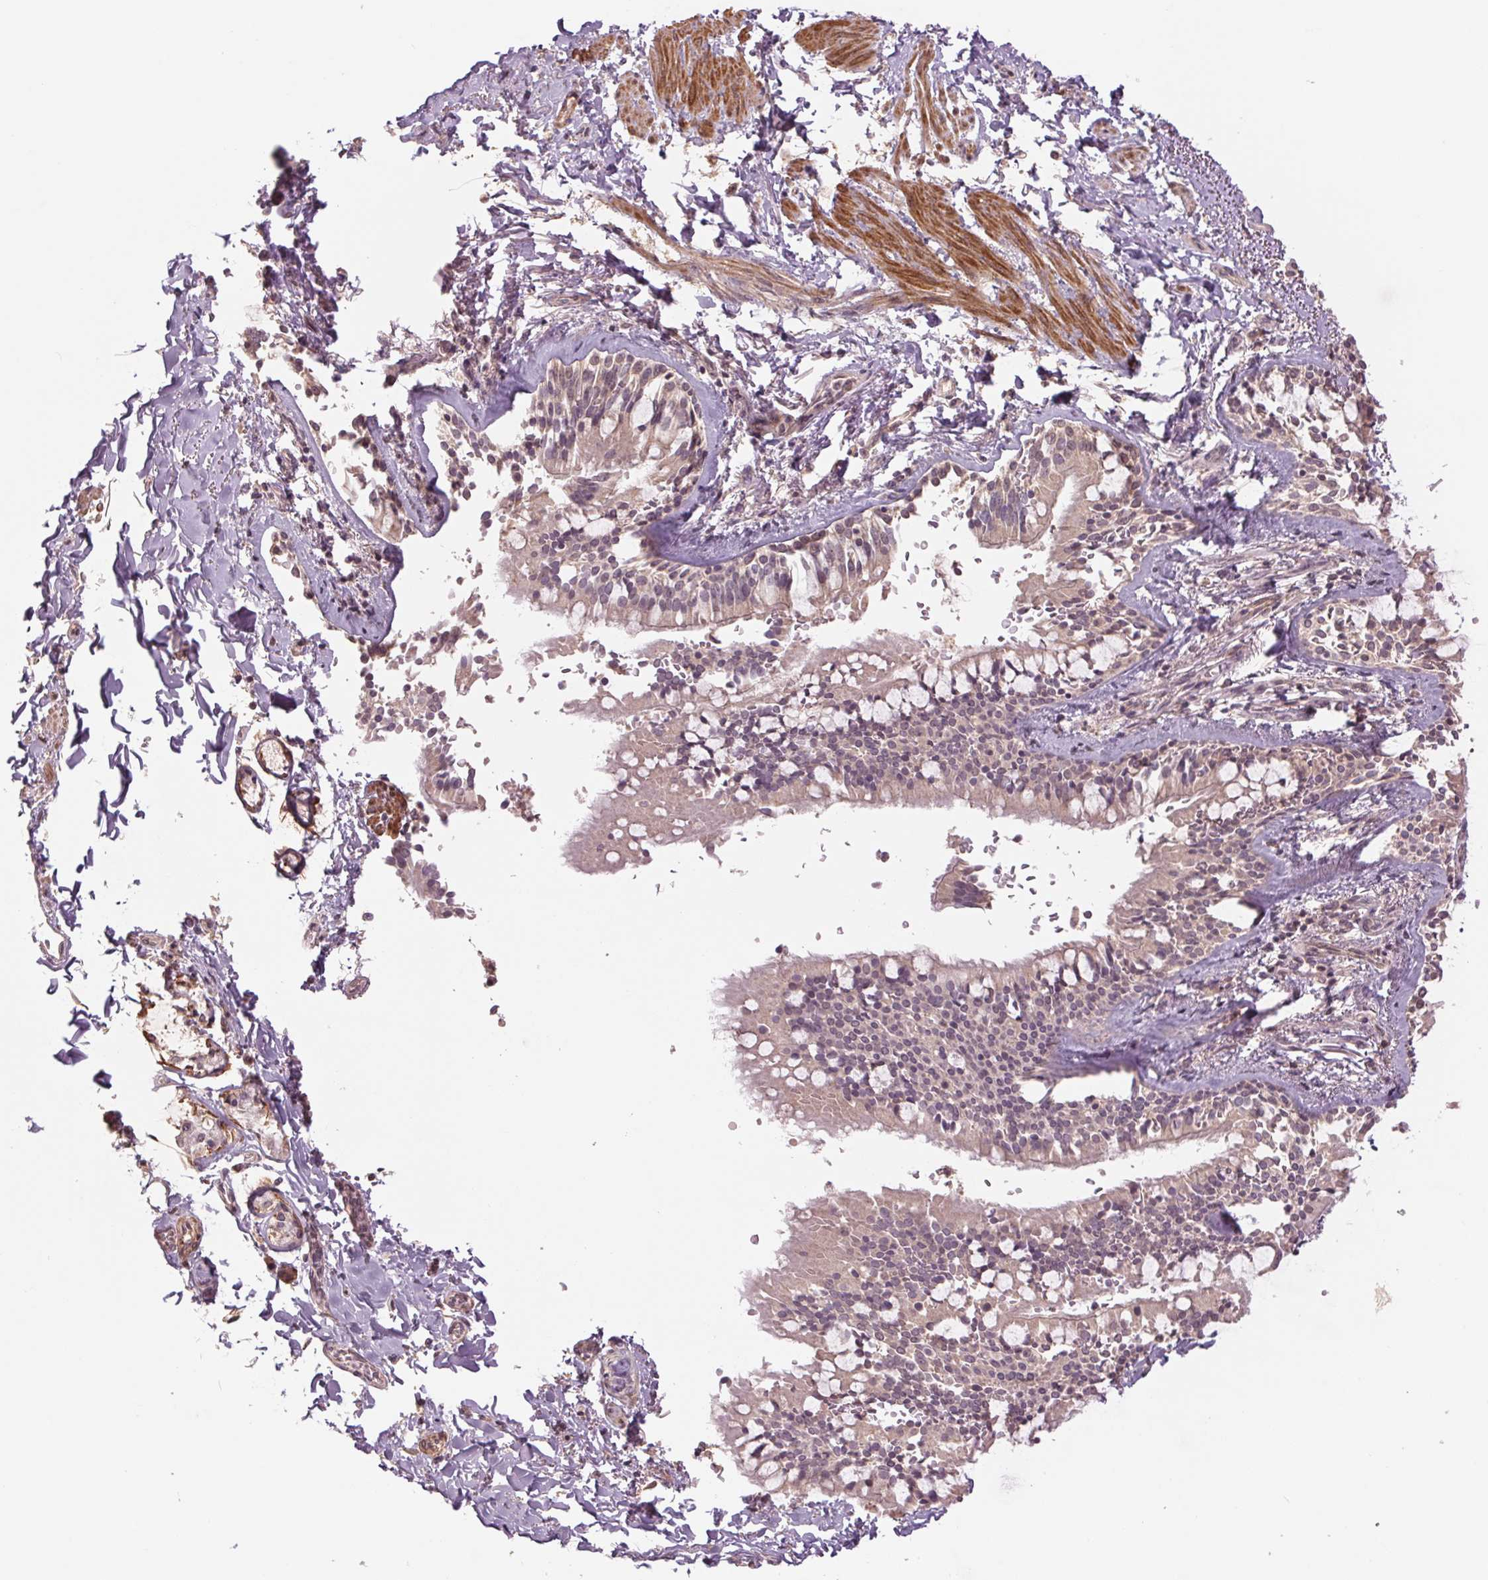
{"staining": {"intensity": "moderate", "quantity": "25%-75%", "location": "cytoplasmic/membranous"}, "tissue": "adipose tissue", "cell_type": "Adipocytes", "image_type": "normal", "snomed": [{"axis": "morphology", "description": "Normal tissue, NOS"}, {"axis": "topography", "description": "Cartilage tissue"}, {"axis": "topography", "description": "Bronchus"}, {"axis": "topography", "description": "Peripheral nerve tissue"}], "caption": "A brown stain shows moderate cytoplasmic/membranous staining of a protein in adipocytes of normal human adipose tissue. The staining is performed using DAB (3,3'-diaminobenzidine) brown chromogen to label protein expression. The nuclei are counter-stained blue using hematoxylin.", "gene": "PPIAL4A", "patient": {"sex": "male", "age": 67}}